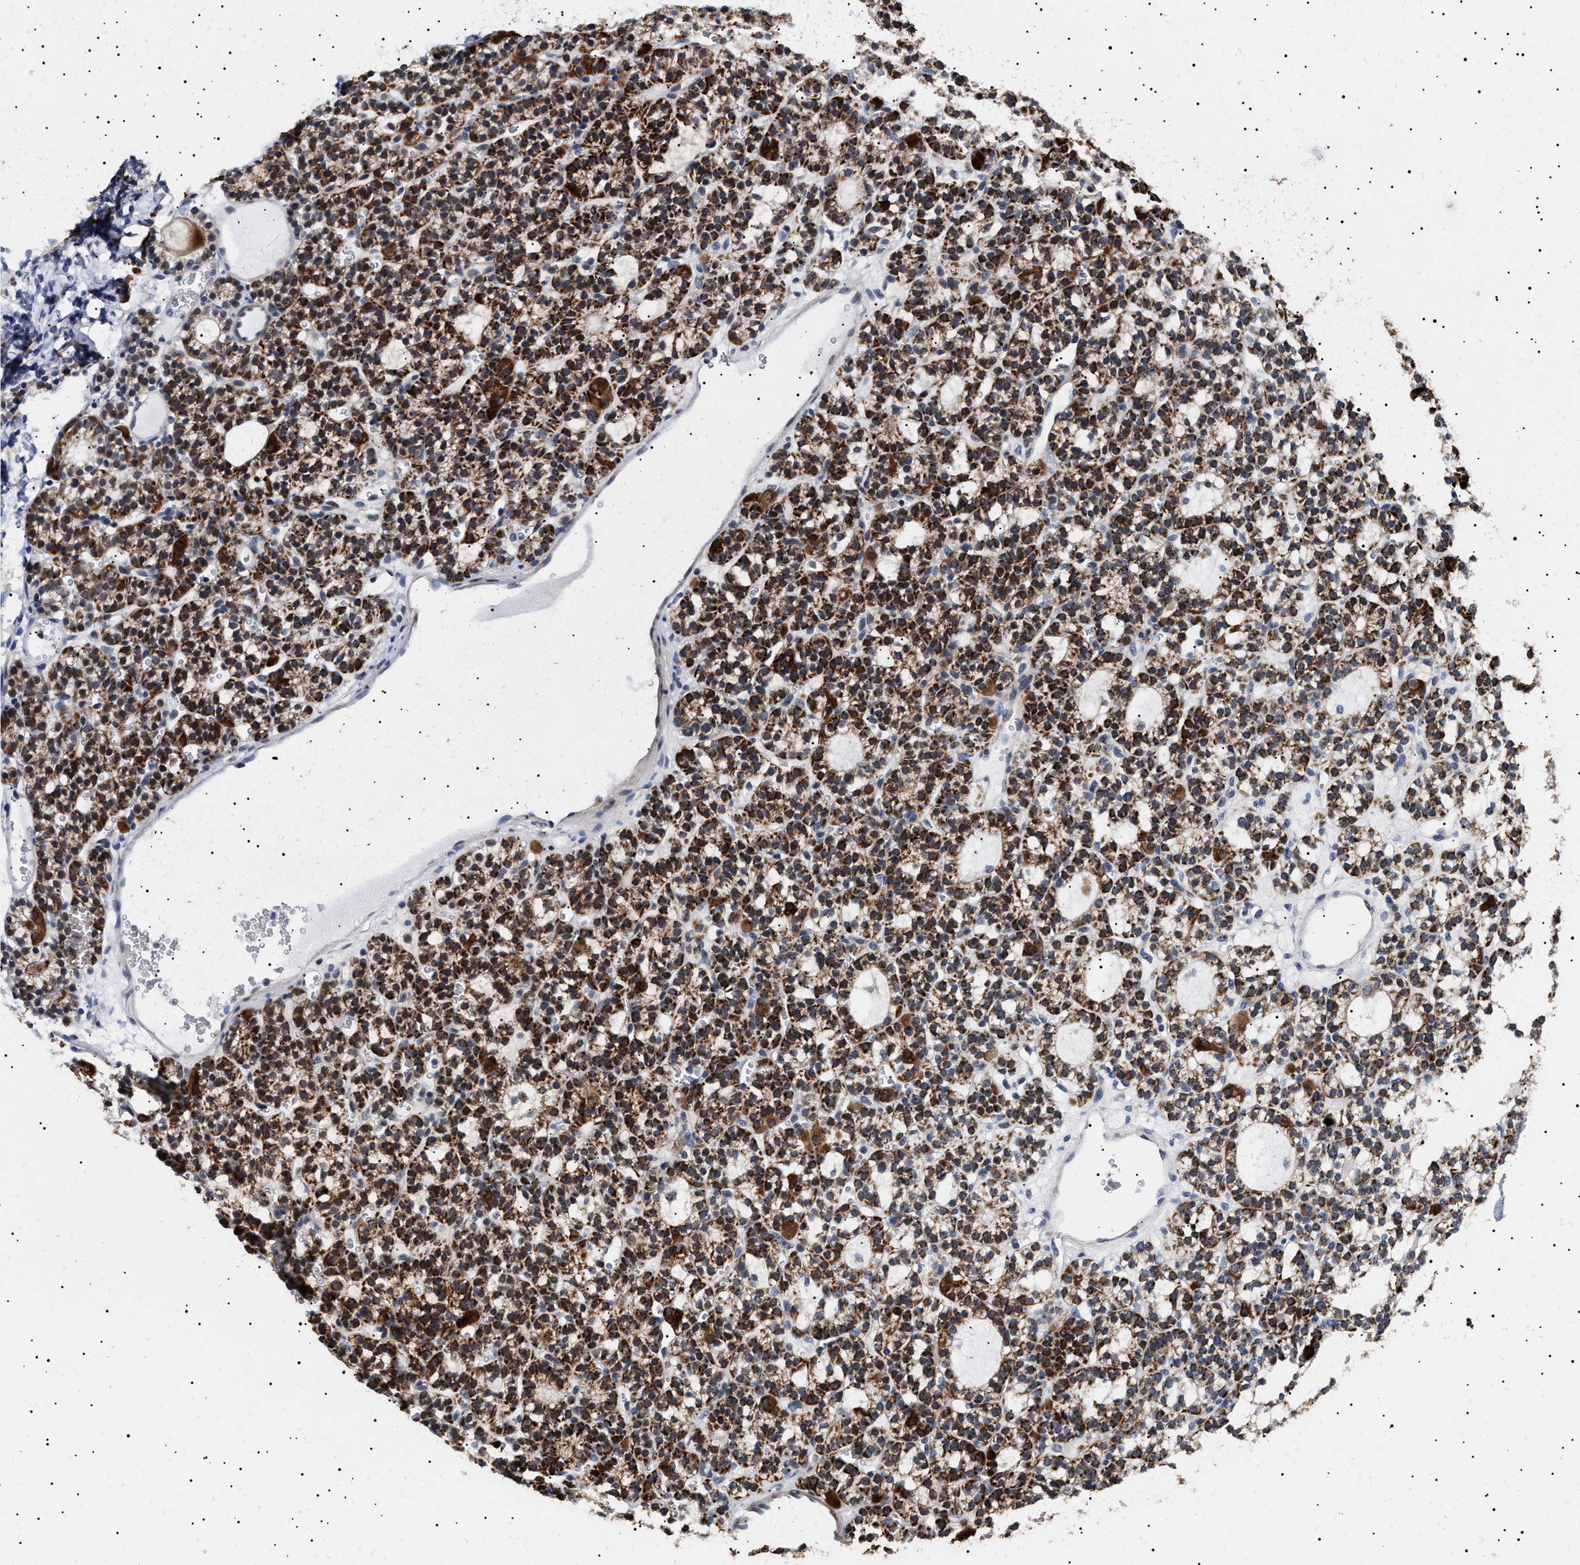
{"staining": {"intensity": "strong", "quantity": ">75%", "location": "cytoplasmic/membranous"}, "tissue": "parathyroid gland", "cell_type": "Glandular cells", "image_type": "normal", "snomed": [{"axis": "morphology", "description": "Normal tissue, NOS"}, {"axis": "morphology", "description": "Adenoma, NOS"}, {"axis": "topography", "description": "Parathyroid gland"}], "caption": "This photomicrograph exhibits IHC staining of unremarkable parathyroid gland, with high strong cytoplasmic/membranous staining in approximately >75% of glandular cells.", "gene": "RAB34", "patient": {"sex": "female", "age": 58}}